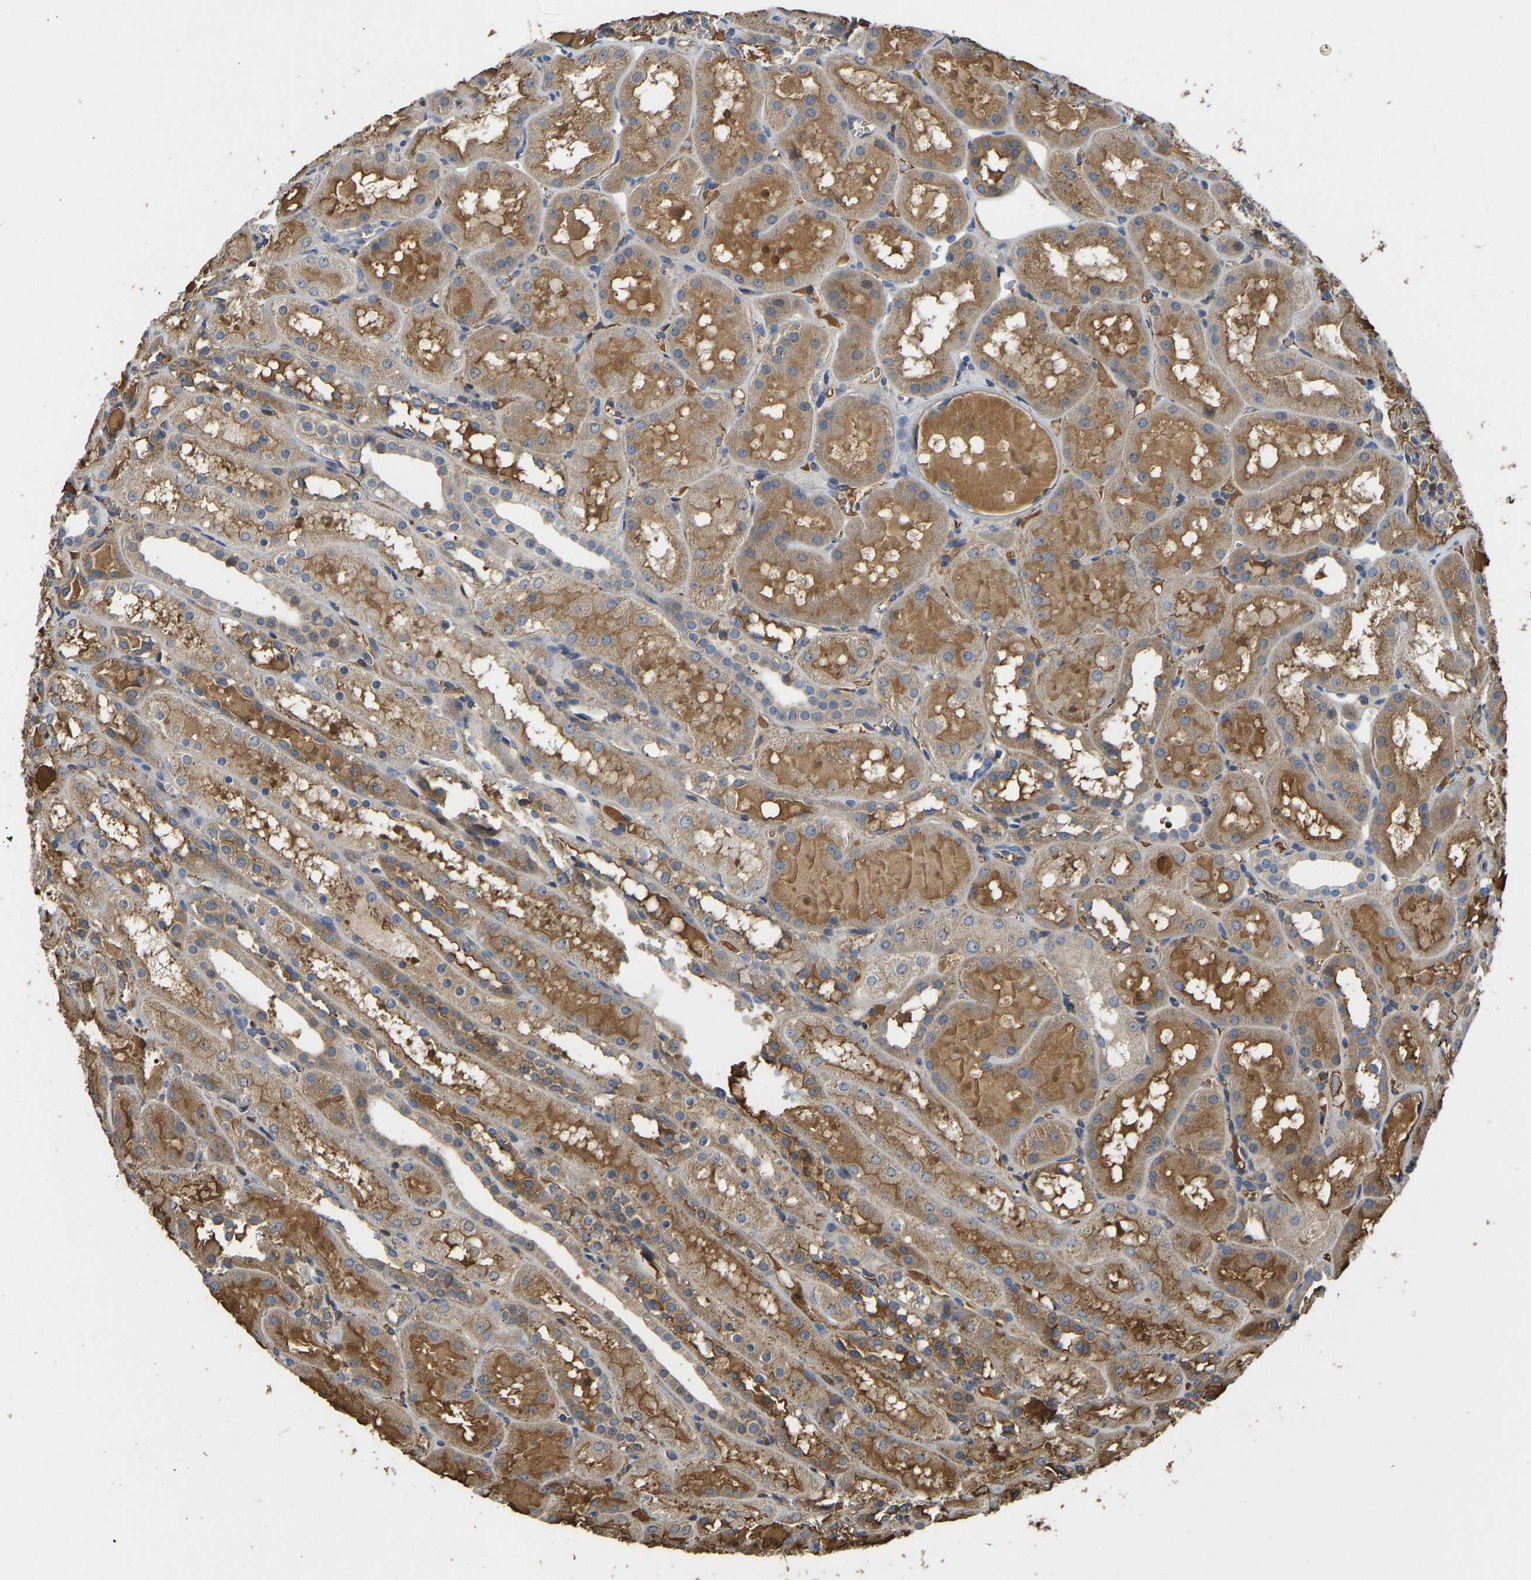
{"staining": {"intensity": "moderate", "quantity": ">75%", "location": "cytoplasmic/membranous"}, "tissue": "kidney", "cell_type": "Cells in glomeruli", "image_type": "normal", "snomed": [{"axis": "morphology", "description": "Normal tissue, NOS"}, {"axis": "topography", "description": "Kidney"}, {"axis": "topography", "description": "Urinary bladder"}], "caption": "Immunohistochemical staining of unremarkable kidney demonstrates medium levels of moderate cytoplasmic/membranous expression in approximately >75% of cells in glomeruli.", "gene": "VCPKMT", "patient": {"sex": "male", "age": 16}}